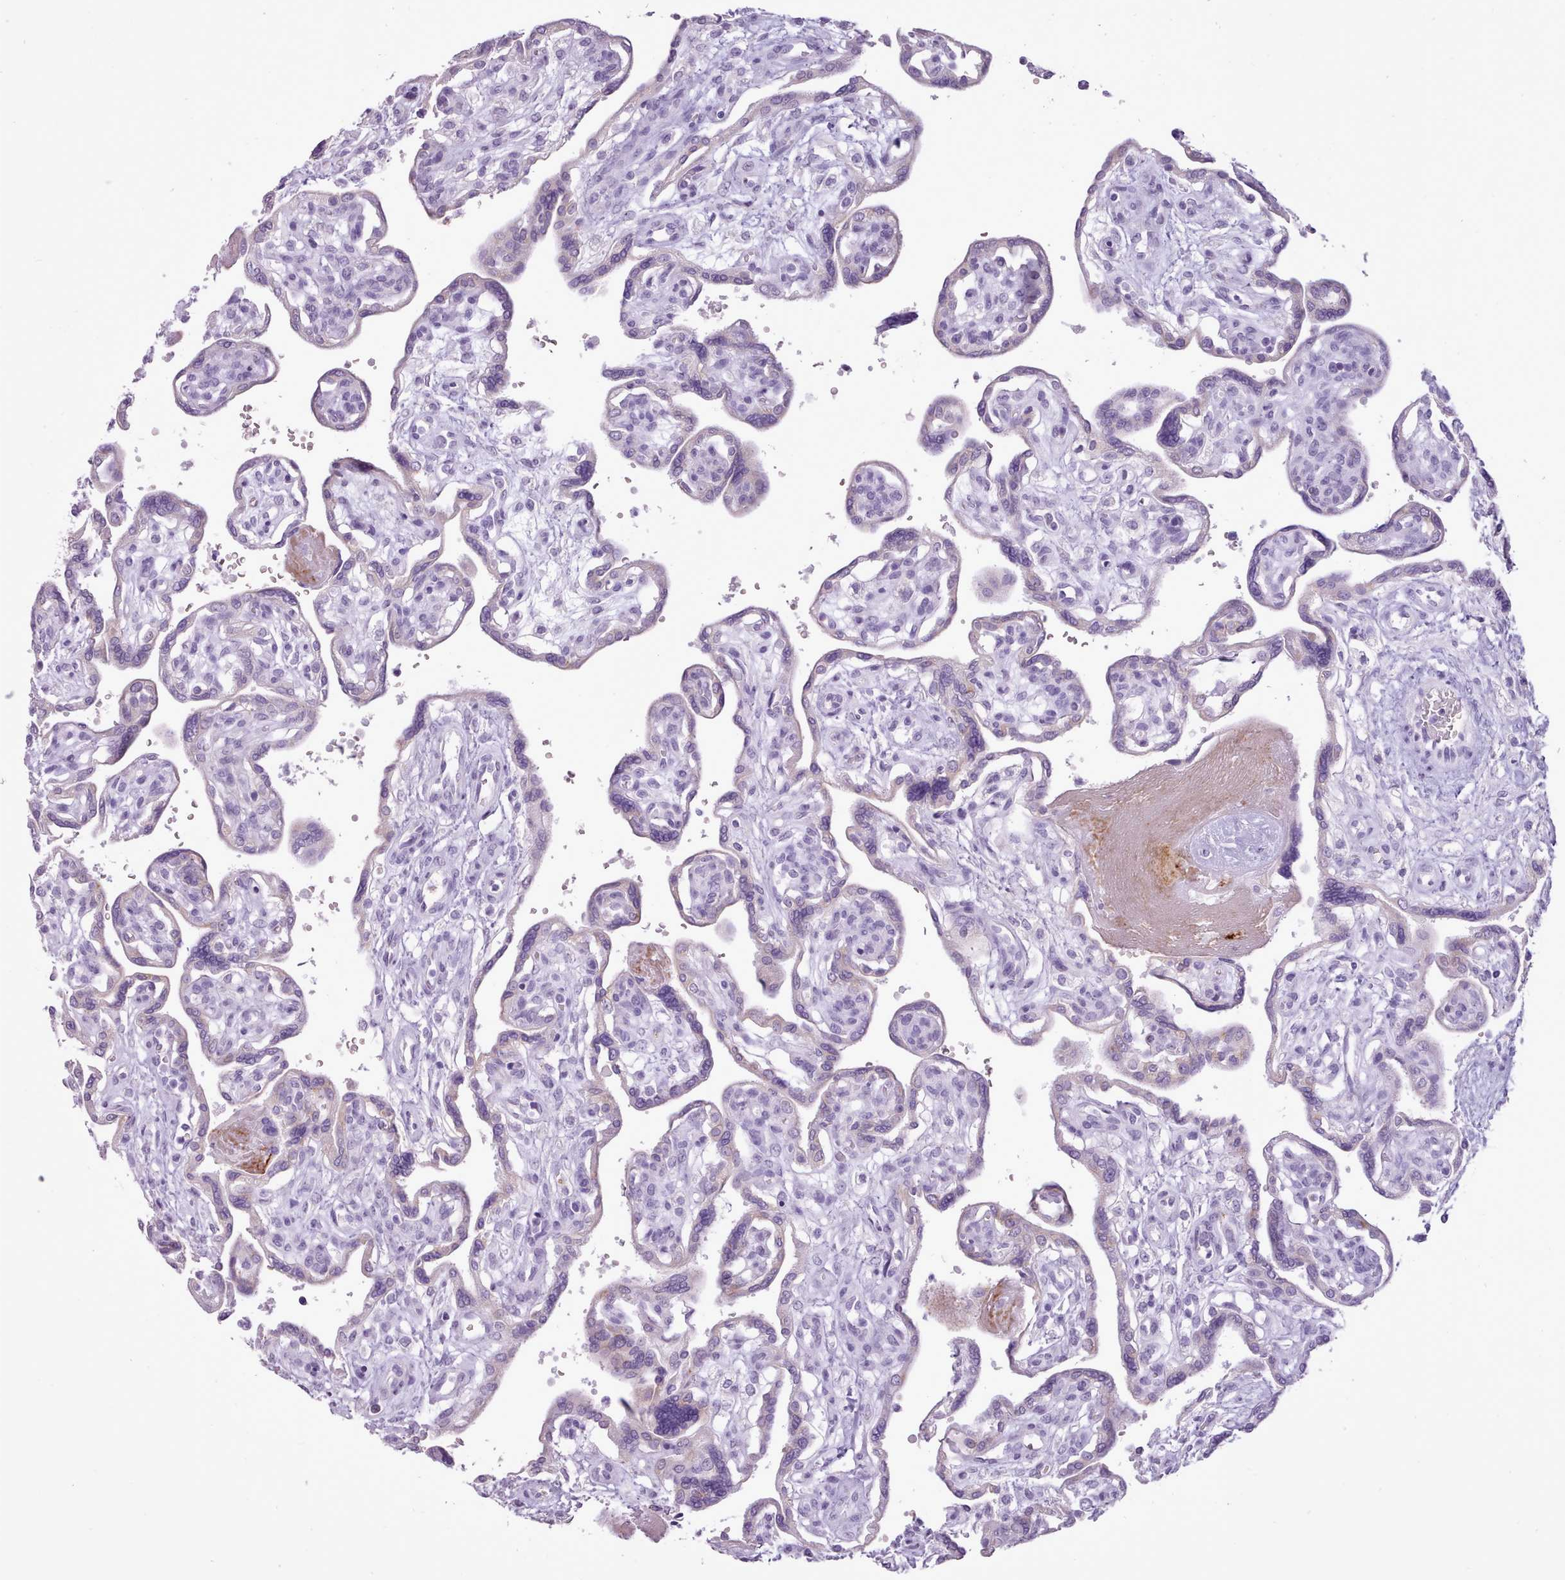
{"staining": {"intensity": "negative", "quantity": "none", "location": "none"}, "tissue": "placenta", "cell_type": "Decidual cells", "image_type": "normal", "snomed": [{"axis": "morphology", "description": "Normal tissue, NOS"}, {"axis": "topography", "description": "Placenta"}], "caption": "Immunohistochemical staining of unremarkable human placenta reveals no significant staining in decidual cells.", "gene": "ATRAID", "patient": {"sex": "female", "age": 39}}